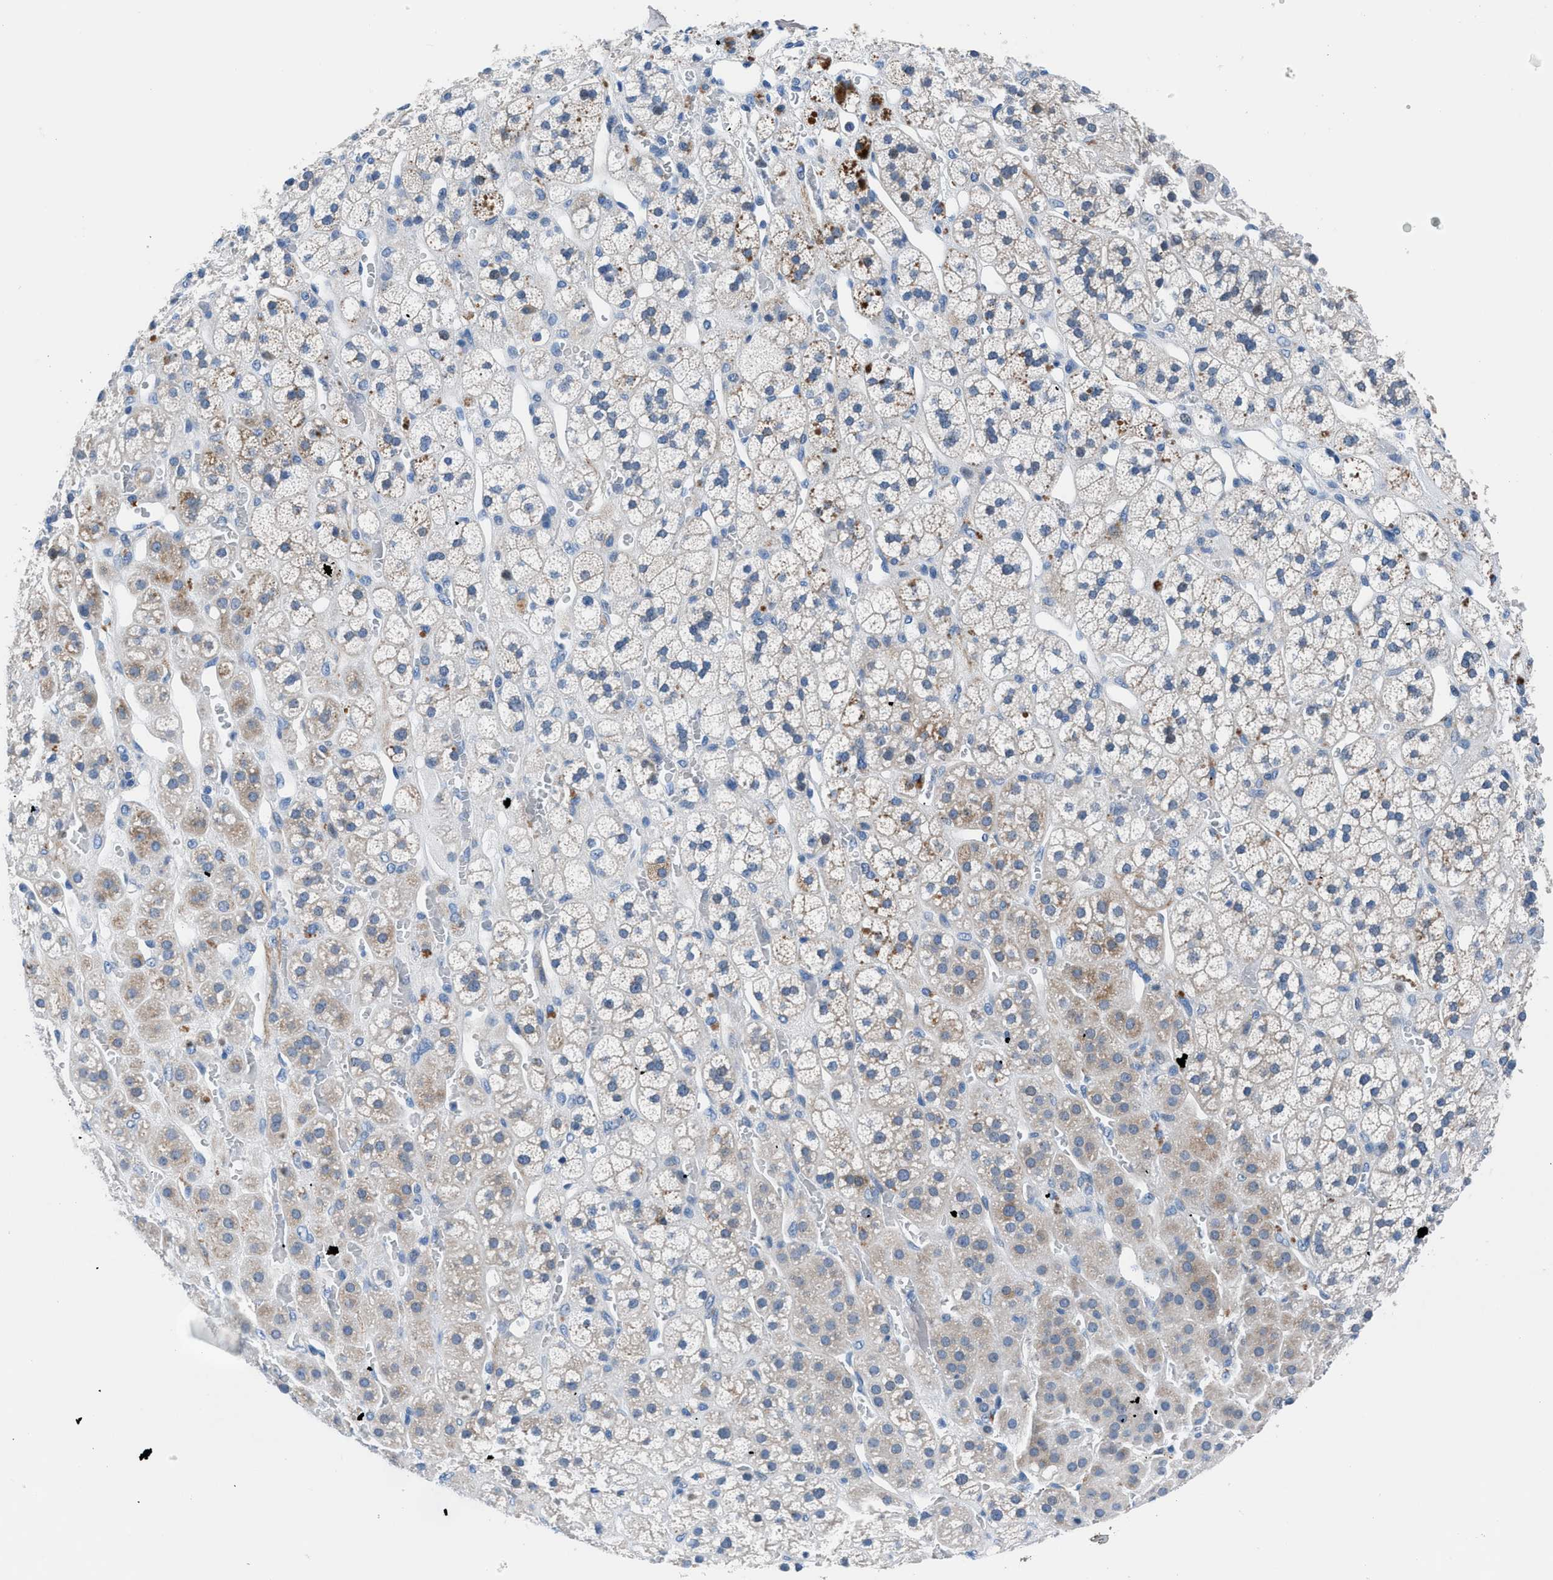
{"staining": {"intensity": "moderate", "quantity": "25%-75%", "location": "cytoplasmic/membranous"}, "tissue": "adrenal gland", "cell_type": "Glandular cells", "image_type": "normal", "snomed": [{"axis": "morphology", "description": "Normal tissue, NOS"}, {"axis": "topography", "description": "Adrenal gland"}], "caption": "Adrenal gland stained for a protein (brown) demonstrates moderate cytoplasmic/membranous positive staining in about 25%-75% of glandular cells.", "gene": "UAP1", "patient": {"sex": "male", "age": 56}}